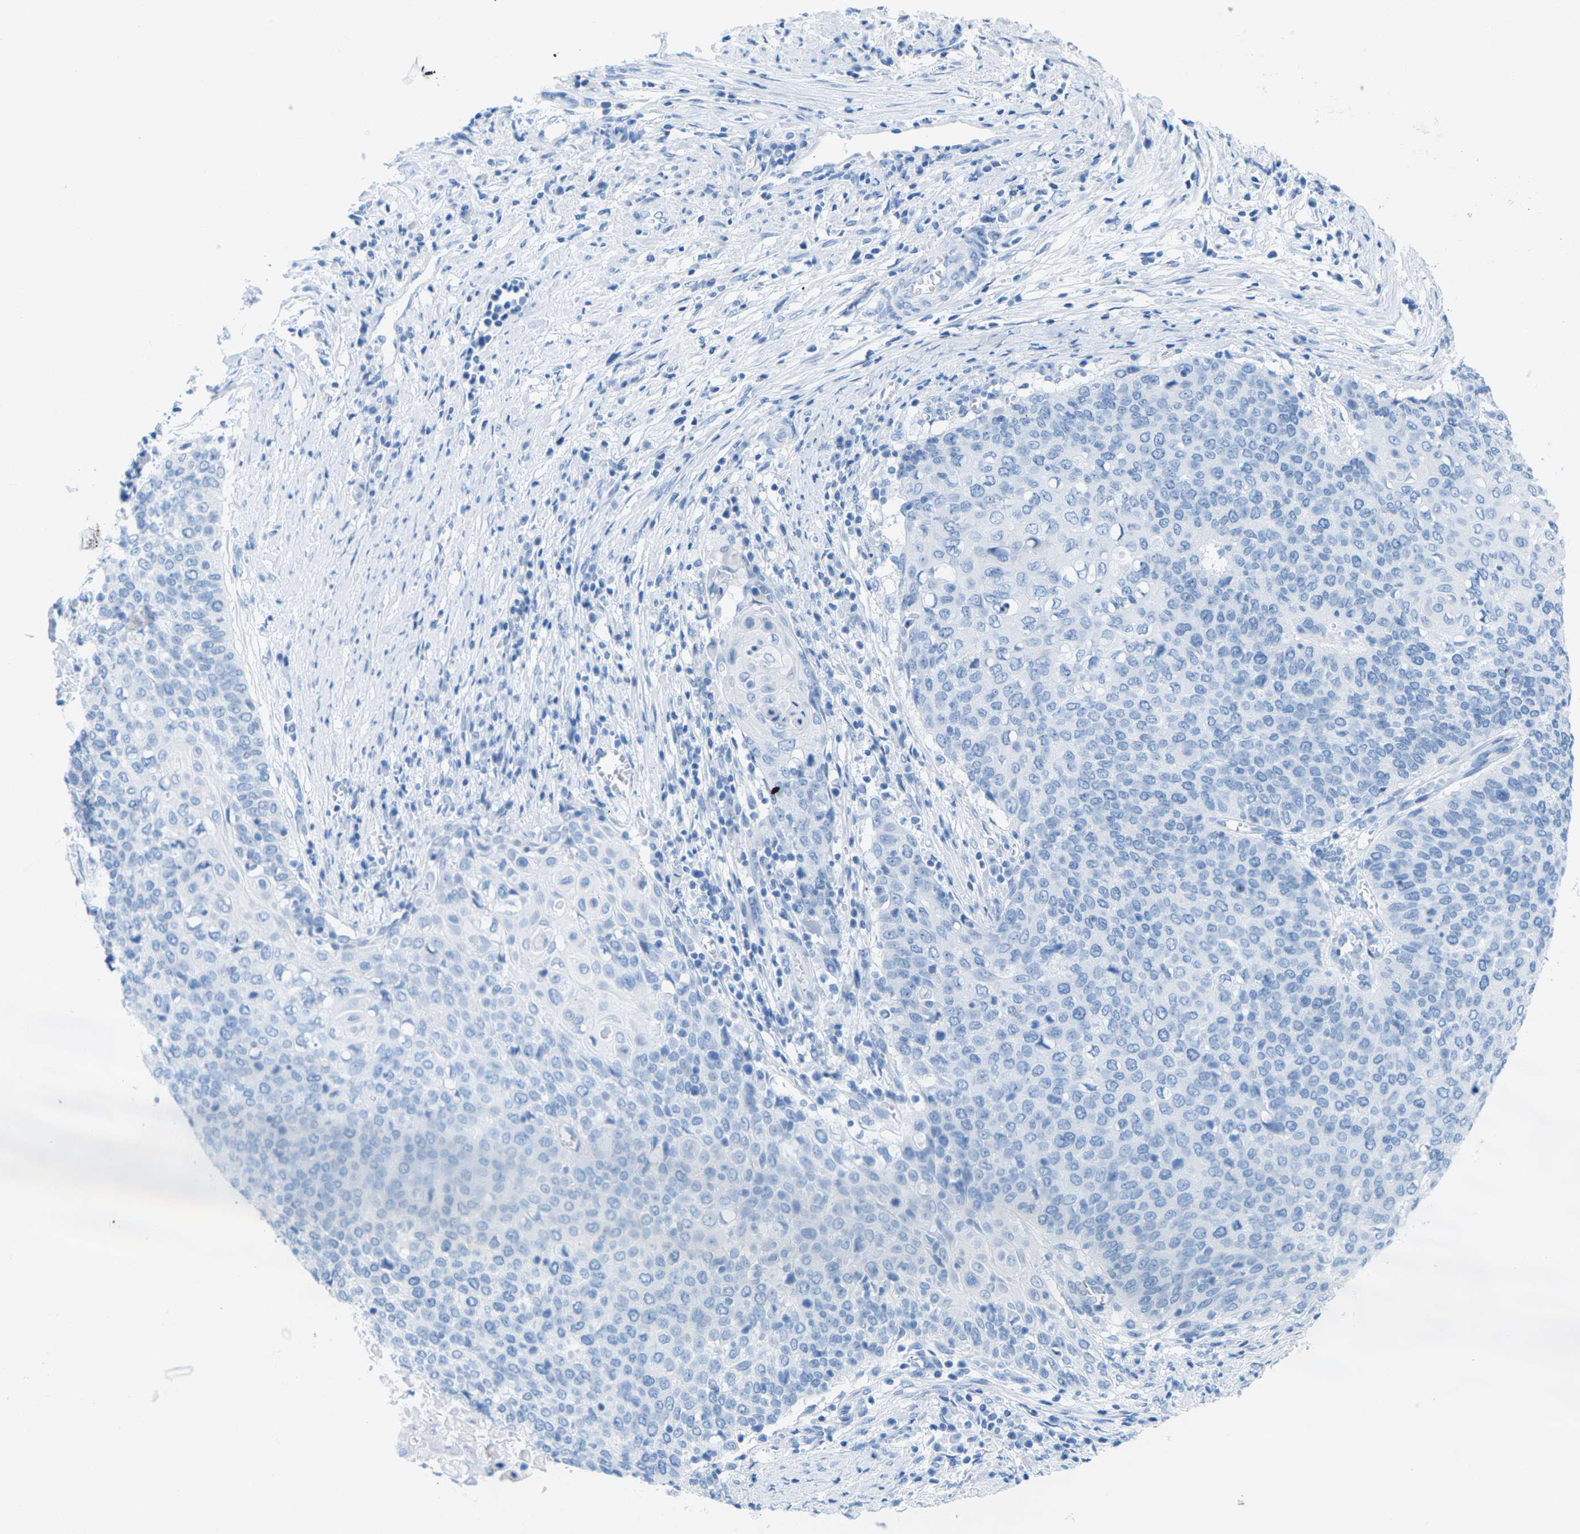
{"staining": {"intensity": "negative", "quantity": "none", "location": "none"}, "tissue": "cervical cancer", "cell_type": "Tumor cells", "image_type": "cancer", "snomed": [{"axis": "morphology", "description": "Squamous cell carcinoma, NOS"}, {"axis": "topography", "description": "Cervix"}], "caption": "IHC of human cervical cancer exhibits no staining in tumor cells.", "gene": "SLC12A1", "patient": {"sex": "female", "age": 39}}